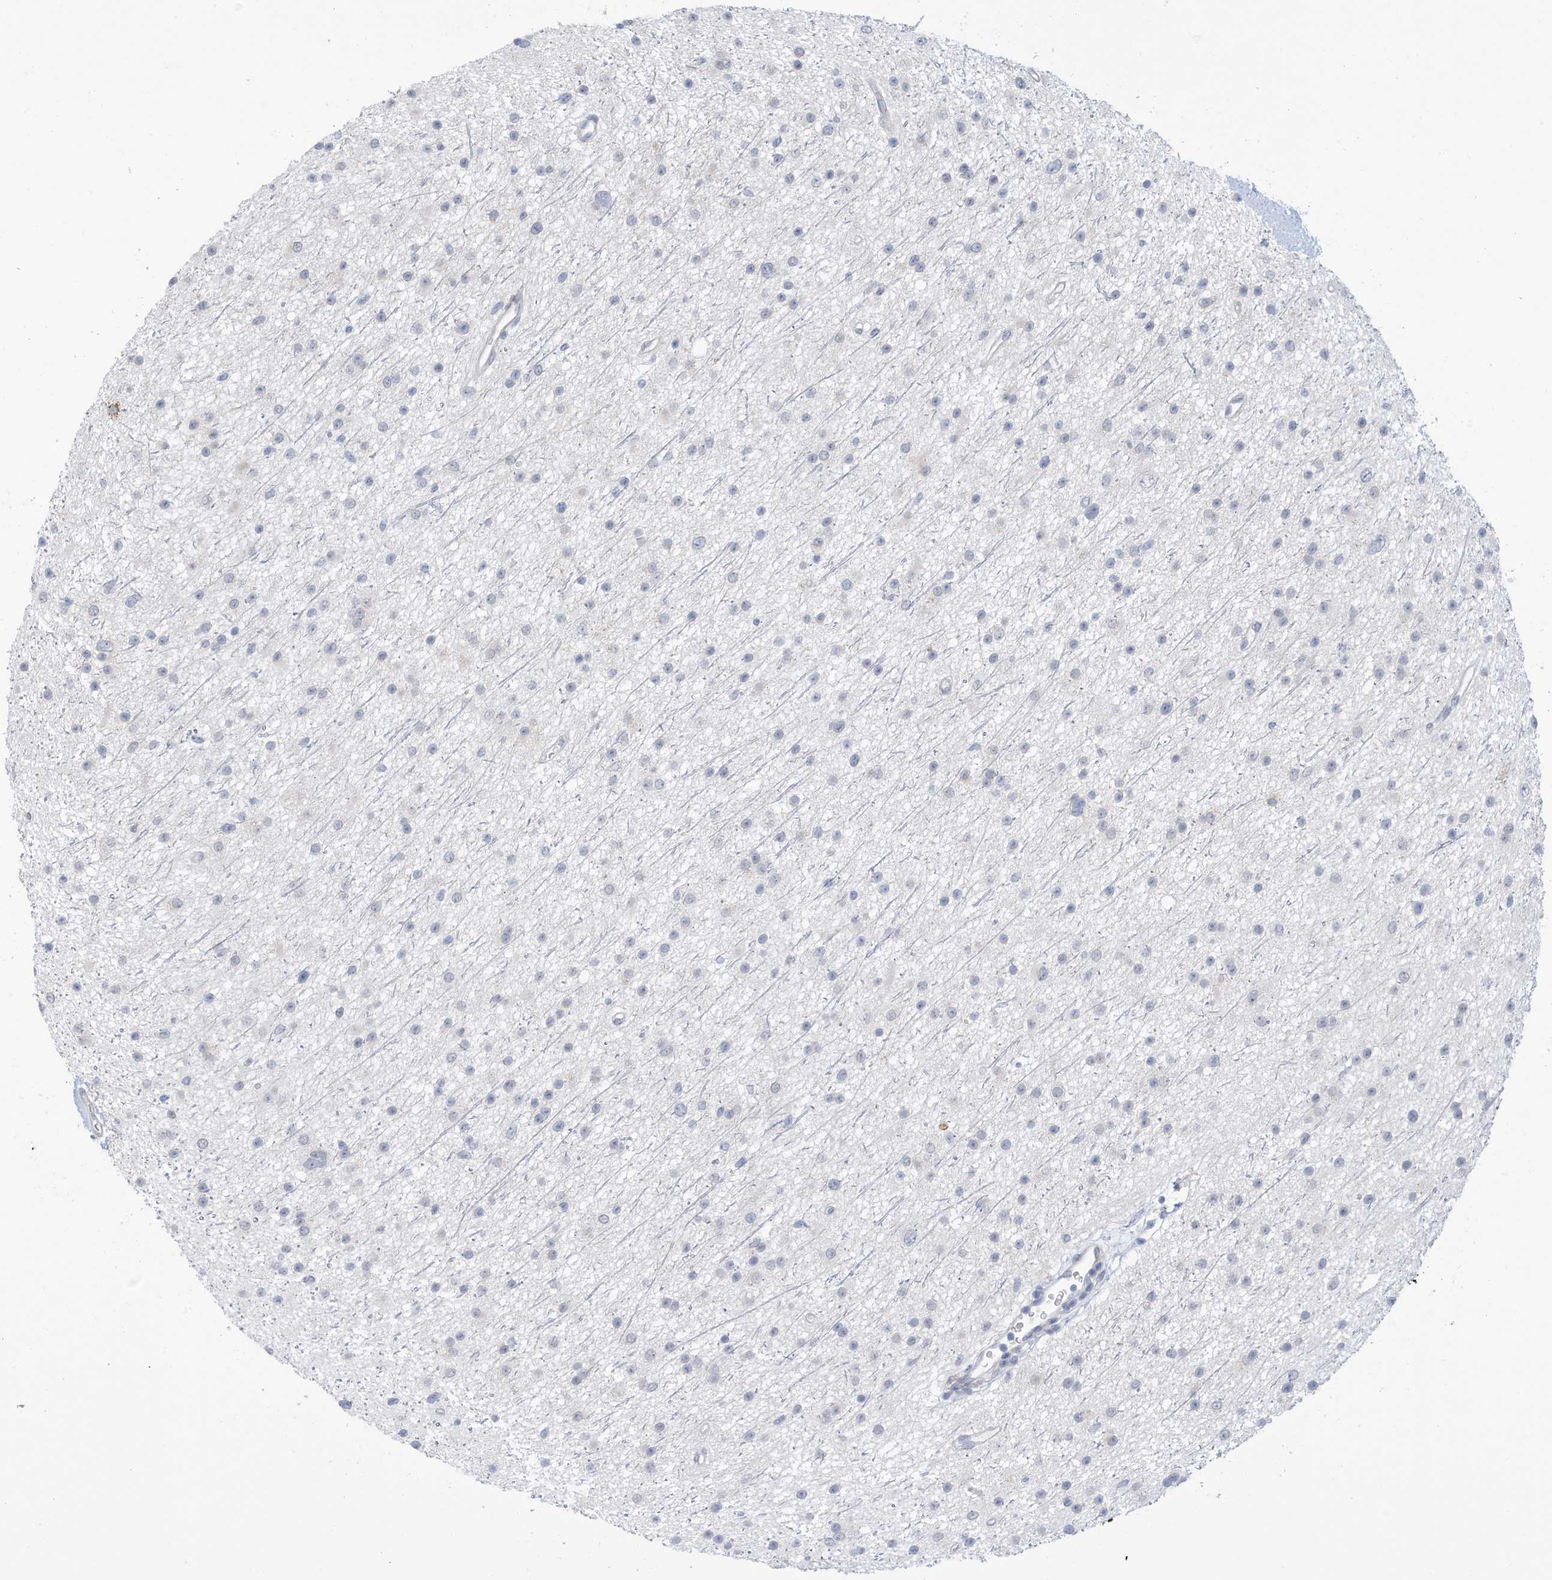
{"staining": {"intensity": "negative", "quantity": "none", "location": "none"}, "tissue": "glioma", "cell_type": "Tumor cells", "image_type": "cancer", "snomed": [{"axis": "morphology", "description": "Glioma, malignant, Low grade"}, {"axis": "topography", "description": "Cerebral cortex"}], "caption": "Glioma was stained to show a protein in brown. There is no significant expression in tumor cells. (DAB (3,3'-diaminobenzidine) immunohistochemistry, high magnification).", "gene": "ZNF292", "patient": {"sex": "female", "age": 39}}